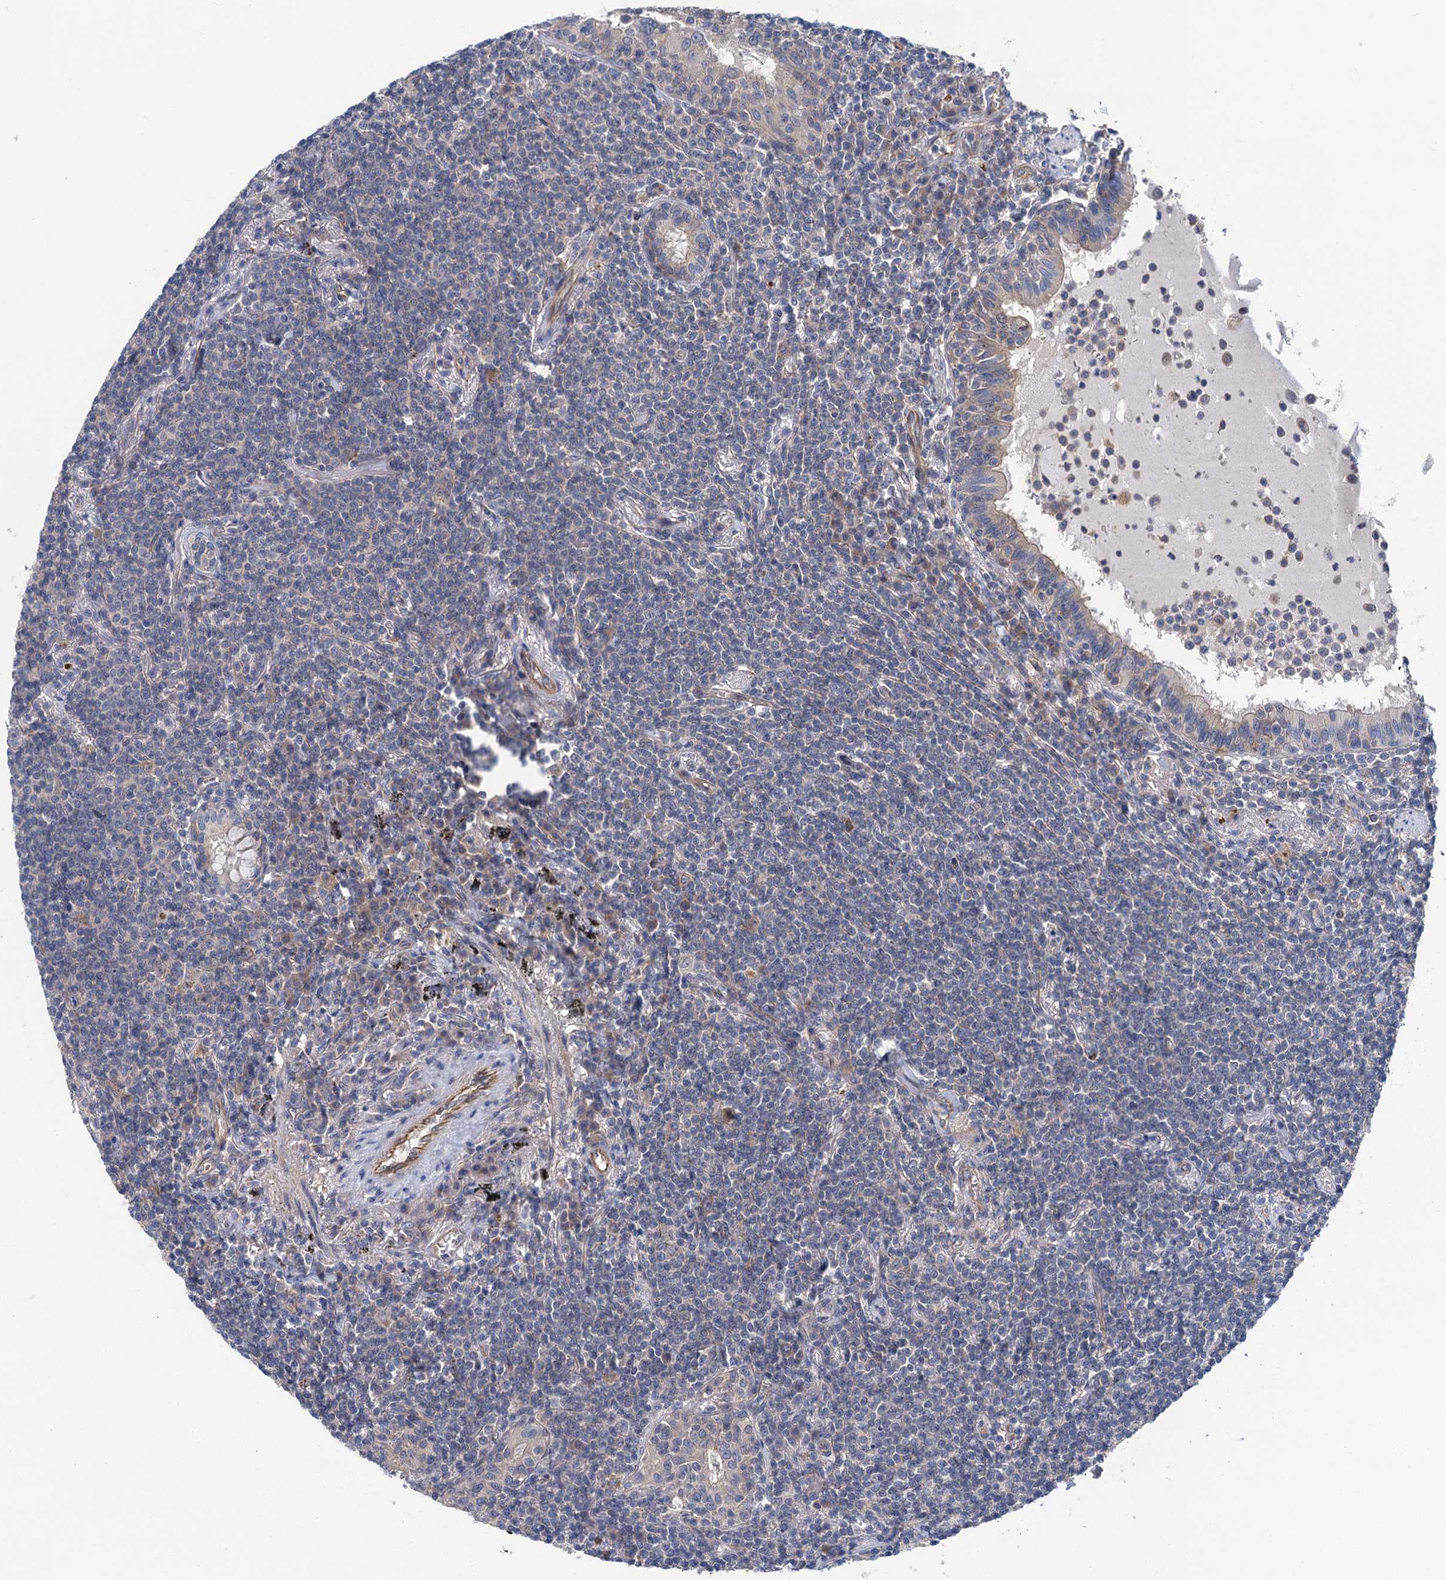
{"staining": {"intensity": "negative", "quantity": "none", "location": "none"}, "tissue": "lymphoma", "cell_type": "Tumor cells", "image_type": "cancer", "snomed": [{"axis": "morphology", "description": "Malignant lymphoma, non-Hodgkin's type, Low grade"}, {"axis": "topography", "description": "Lung"}], "caption": "Immunohistochemistry image of neoplastic tissue: malignant lymphoma, non-Hodgkin's type (low-grade) stained with DAB (3,3'-diaminobenzidine) demonstrates no significant protein staining in tumor cells.", "gene": "PJA2", "patient": {"sex": "female", "age": 71}}